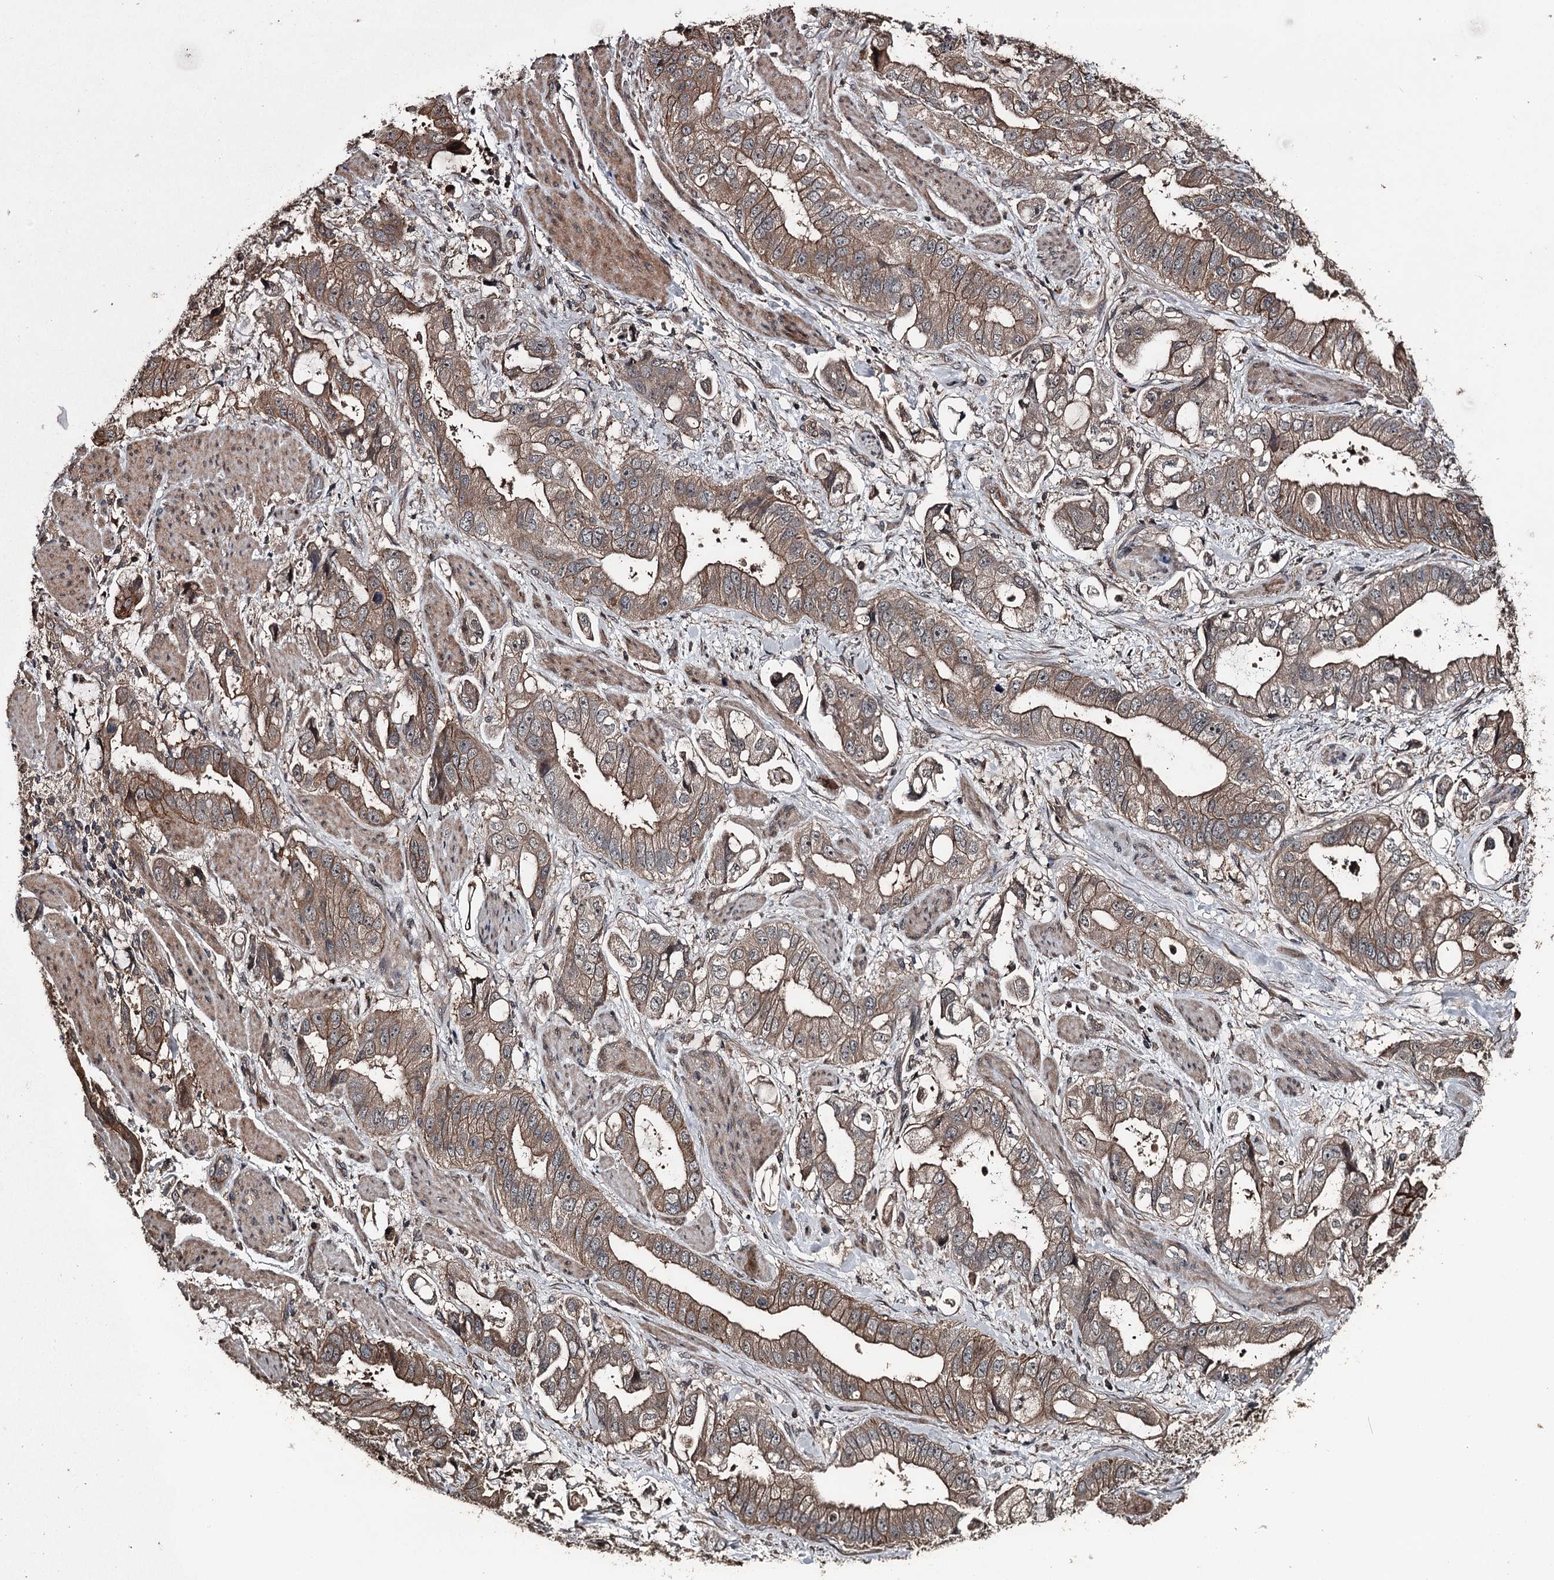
{"staining": {"intensity": "strong", "quantity": ">75%", "location": "cytoplasmic/membranous"}, "tissue": "stomach cancer", "cell_type": "Tumor cells", "image_type": "cancer", "snomed": [{"axis": "morphology", "description": "Adenocarcinoma, NOS"}, {"axis": "topography", "description": "Stomach"}], "caption": "There is high levels of strong cytoplasmic/membranous positivity in tumor cells of stomach cancer (adenocarcinoma), as demonstrated by immunohistochemical staining (brown color).", "gene": "RAB21", "patient": {"sex": "male", "age": 62}}